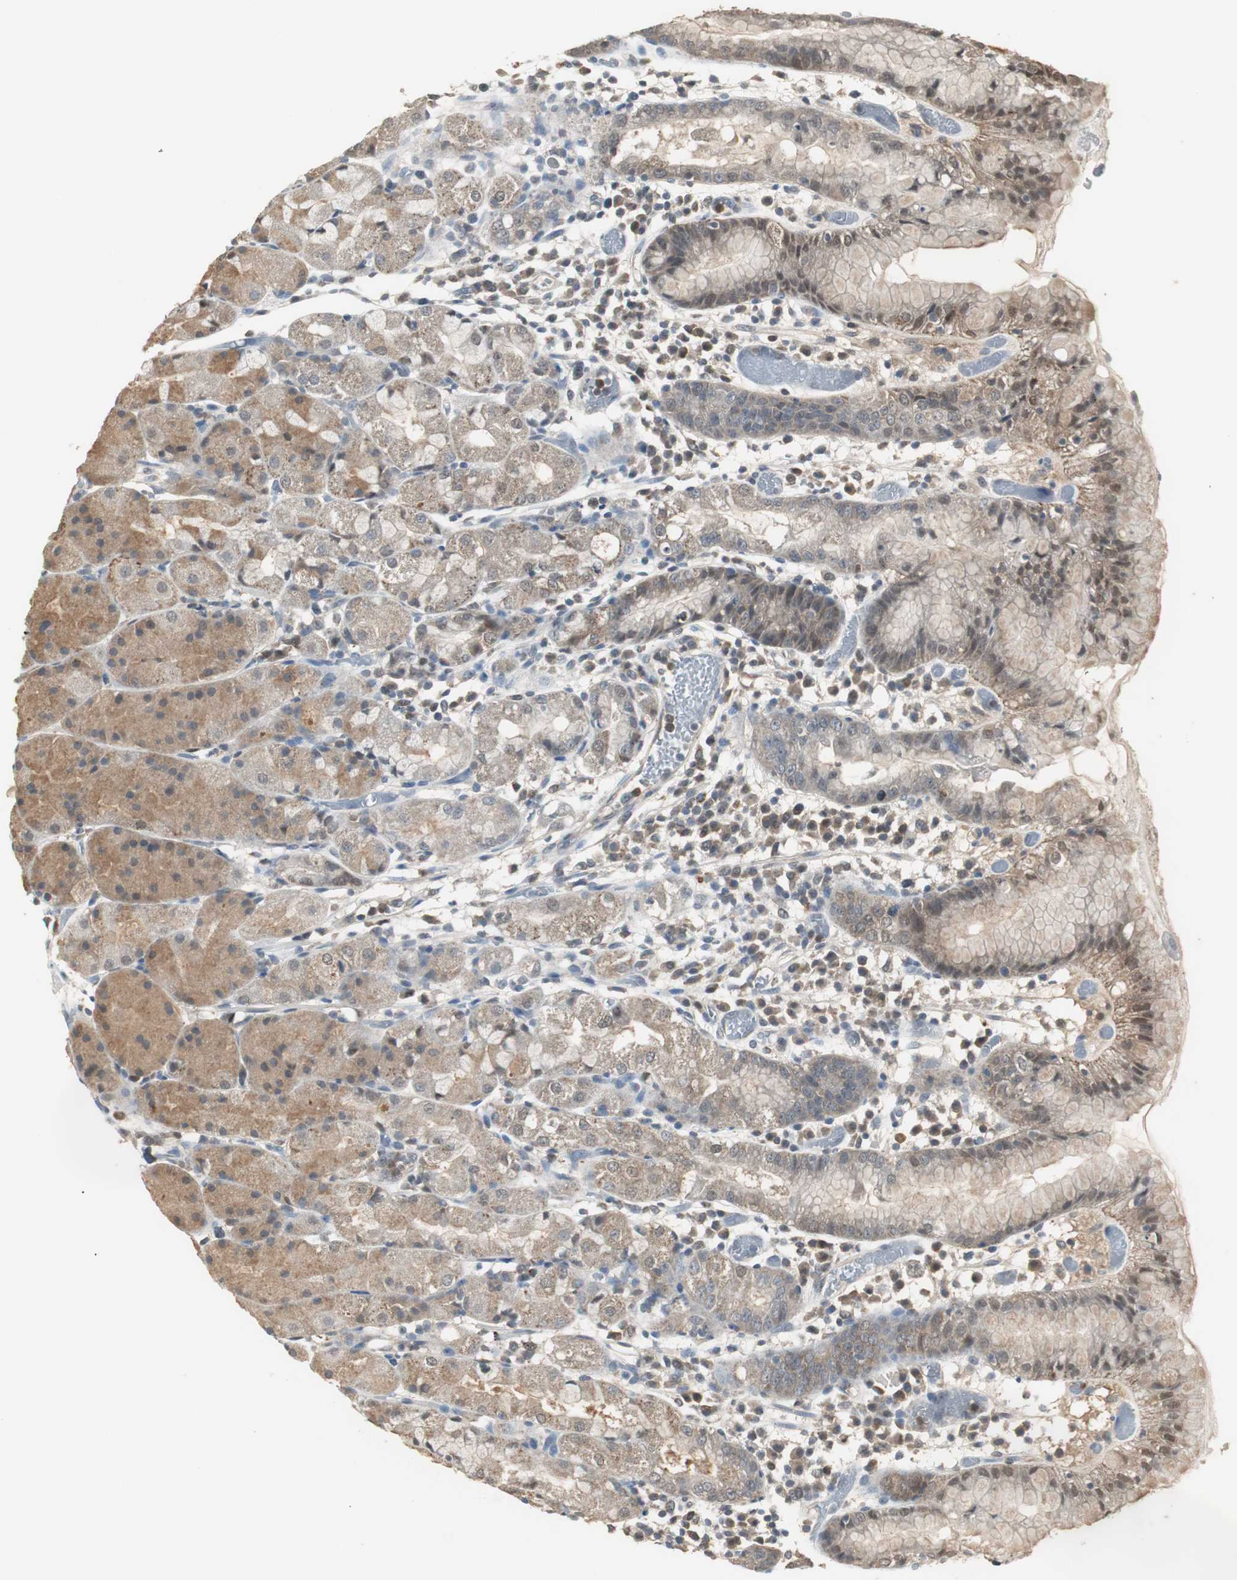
{"staining": {"intensity": "moderate", "quantity": ">75%", "location": "cytoplasmic/membranous,nuclear"}, "tissue": "stomach", "cell_type": "Glandular cells", "image_type": "normal", "snomed": [{"axis": "morphology", "description": "Normal tissue, NOS"}, {"axis": "topography", "description": "Stomach"}, {"axis": "topography", "description": "Stomach, lower"}], "caption": "Glandular cells display medium levels of moderate cytoplasmic/membranous,nuclear positivity in about >75% of cells in unremarkable stomach.", "gene": "PLIN3", "patient": {"sex": "female", "age": 75}}